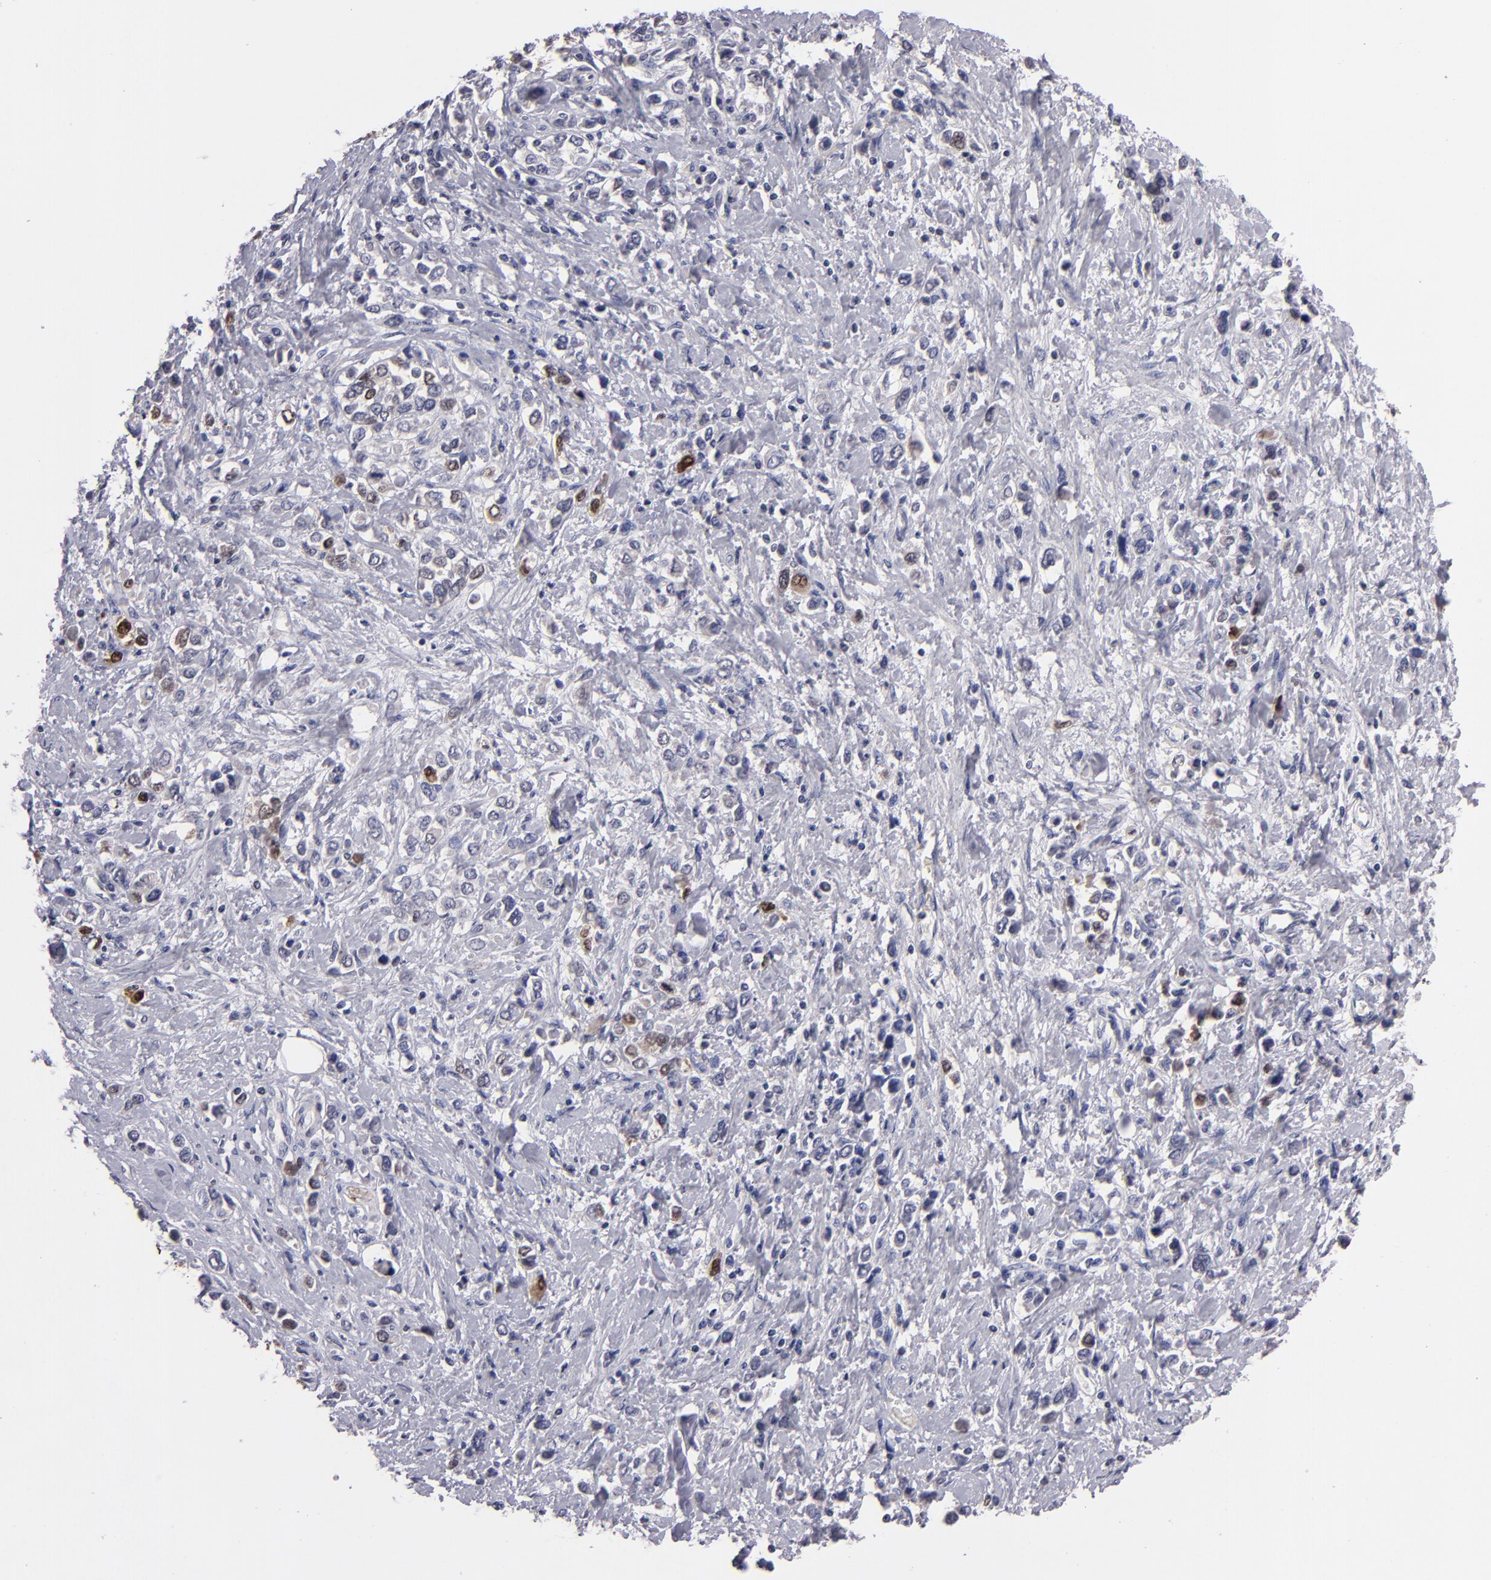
{"staining": {"intensity": "moderate", "quantity": "<25%", "location": "cytoplasmic/membranous,nuclear"}, "tissue": "stomach cancer", "cell_type": "Tumor cells", "image_type": "cancer", "snomed": [{"axis": "morphology", "description": "Adenocarcinoma, NOS"}, {"axis": "topography", "description": "Stomach, upper"}], "caption": "Adenocarcinoma (stomach) tissue reveals moderate cytoplasmic/membranous and nuclear expression in about <25% of tumor cells The staining was performed using DAB (3,3'-diaminobenzidine), with brown indicating positive protein expression. Nuclei are stained blue with hematoxylin.", "gene": "S100A1", "patient": {"sex": "male", "age": 76}}